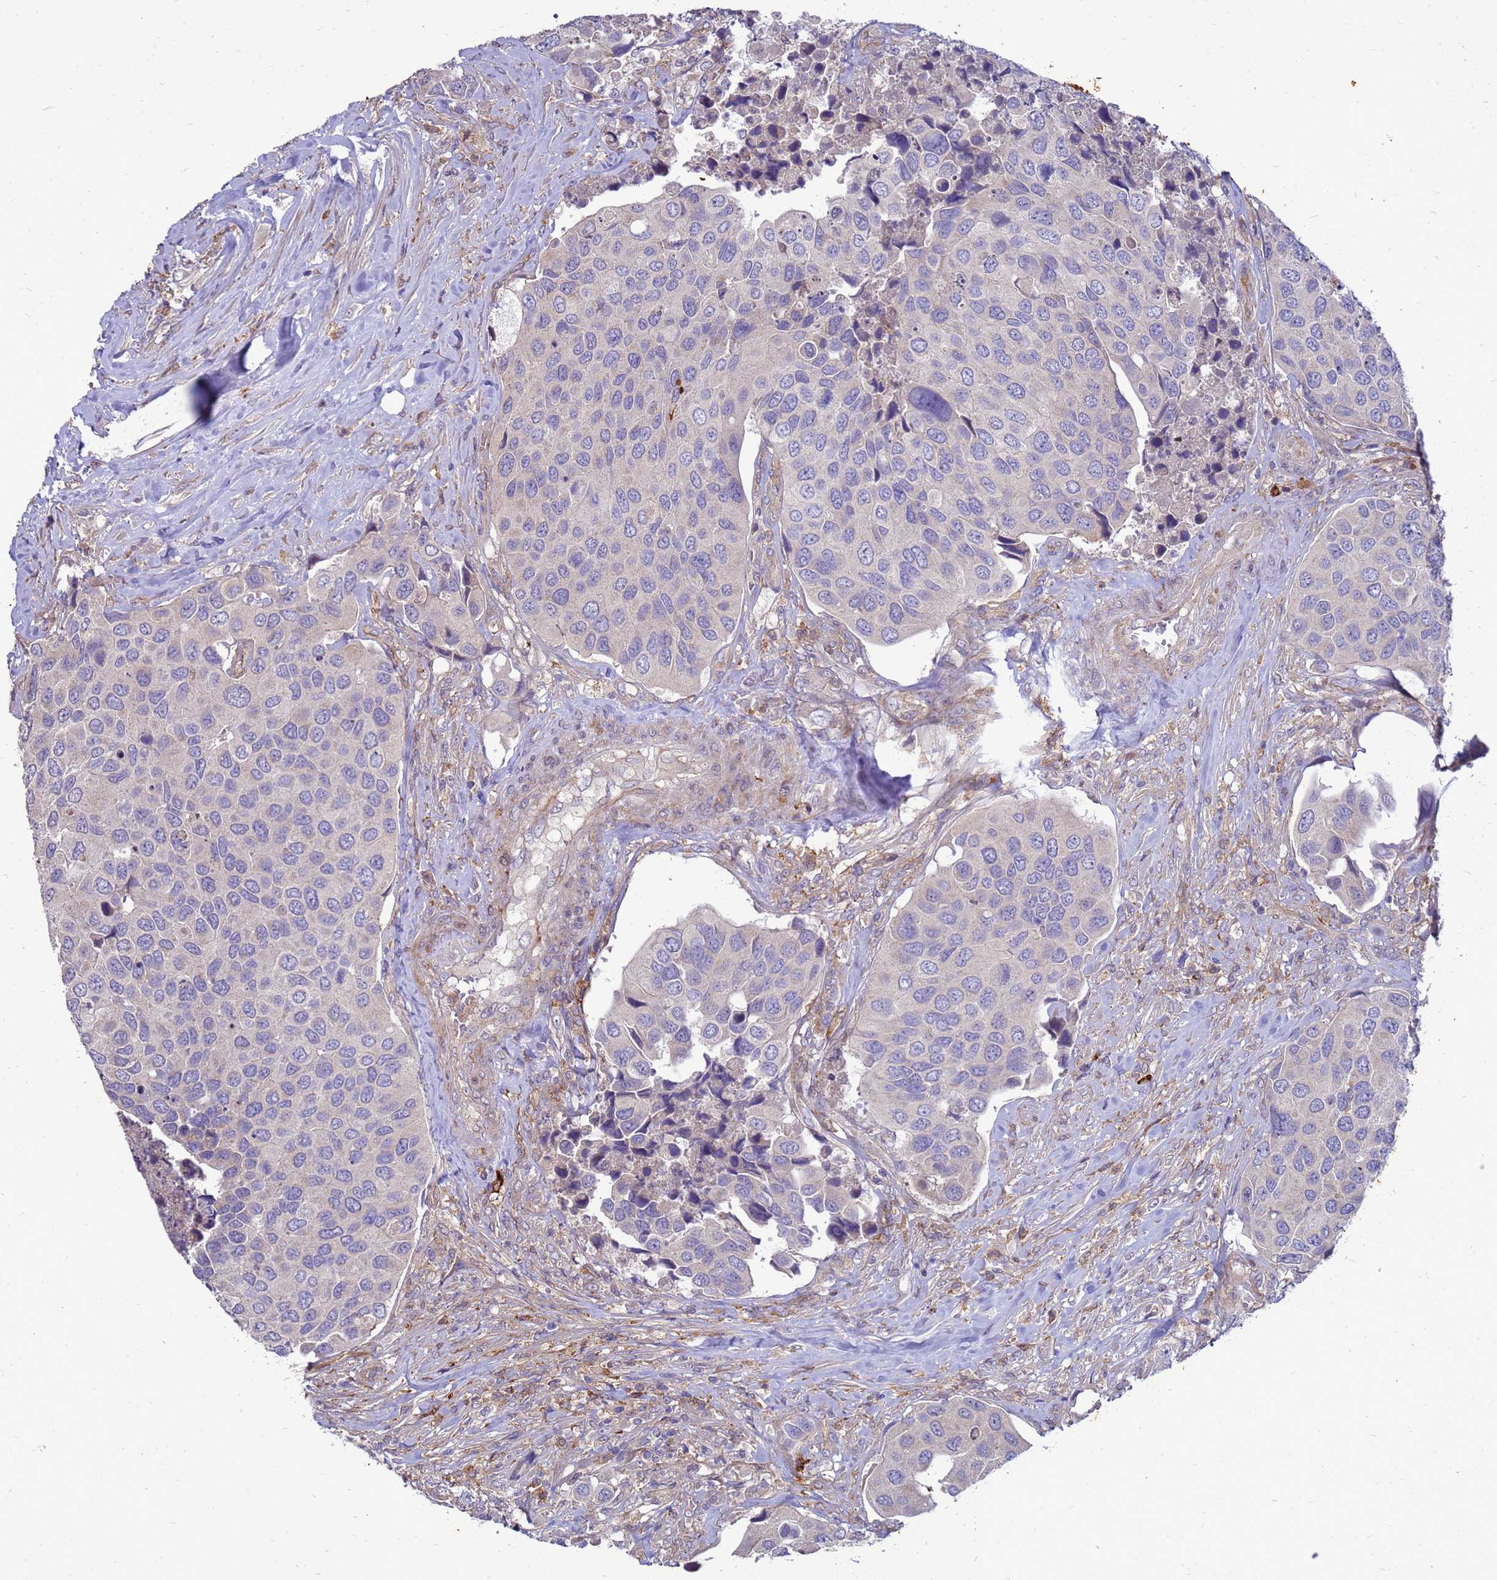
{"staining": {"intensity": "negative", "quantity": "none", "location": "none"}, "tissue": "urothelial cancer", "cell_type": "Tumor cells", "image_type": "cancer", "snomed": [{"axis": "morphology", "description": "Urothelial carcinoma, High grade"}, {"axis": "topography", "description": "Urinary bladder"}], "caption": "Immunohistochemistry (IHC) photomicrograph of neoplastic tissue: urothelial cancer stained with DAB (3,3'-diaminobenzidine) demonstrates no significant protein expression in tumor cells.", "gene": "RNF215", "patient": {"sex": "male", "age": 74}}